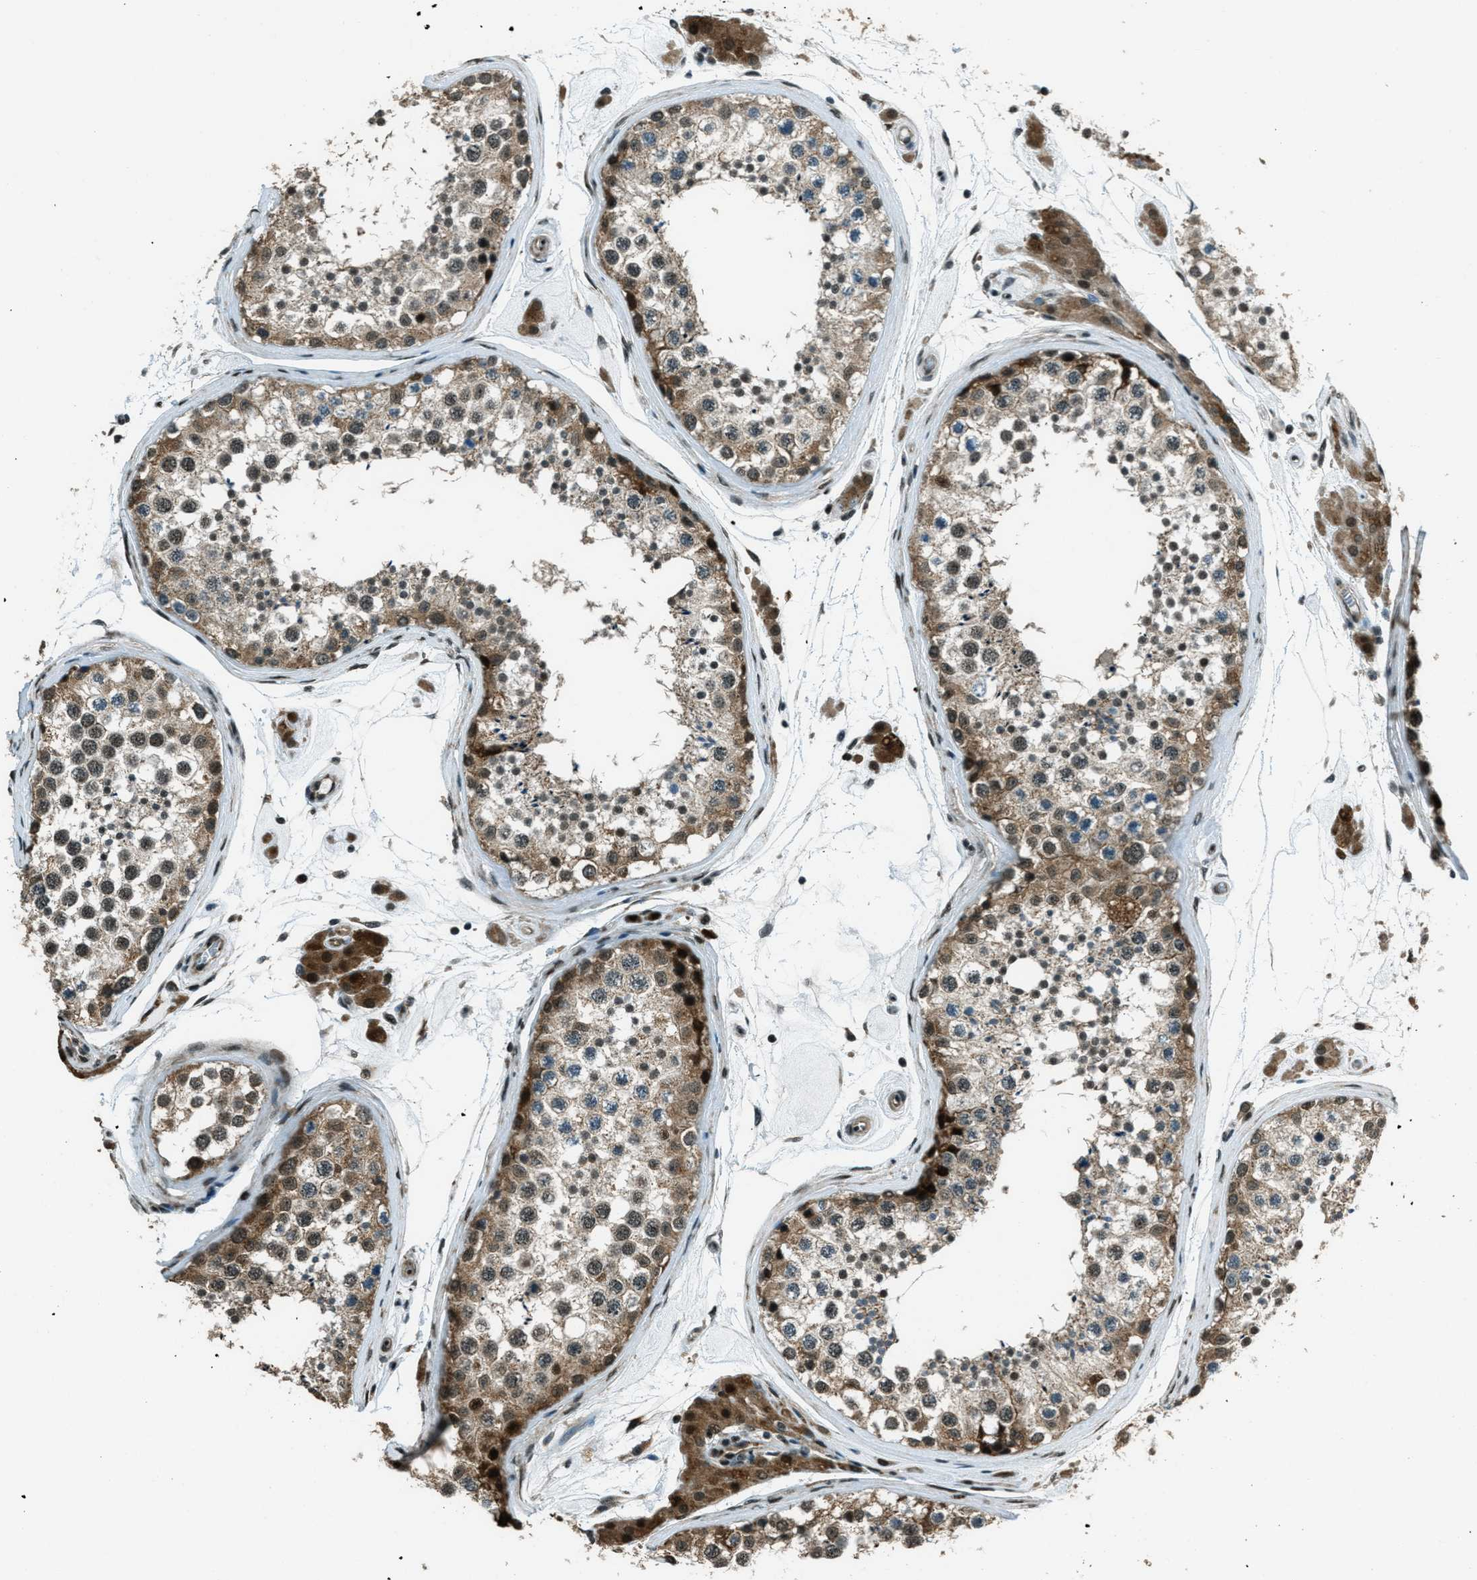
{"staining": {"intensity": "moderate", "quantity": ">75%", "location": "cytoplasmic/membranous,nuclear"}, "tissue": "testis", "cell_type": "Cells in seminiferous ducts", "image_type": "normal", "snomed": [{"axis": "morphology", "description": "Normal tissue, NOS"}, {"axis": "topography", "description": "Testis"}], "caption": "The histopathology image displays a brown stain indicating the presence of a protein in the cytoplasmic/membranous,nuclear of cells in seminiferous ducts in testis. The staining was performed using DAB (3,3'-diaminobenzidine), with brown indicating positive protein expression. Nuclei are stained blue with hematoxylin.", "gene": "TARDBP", "patient": {"sex": "male", "age": 46}}